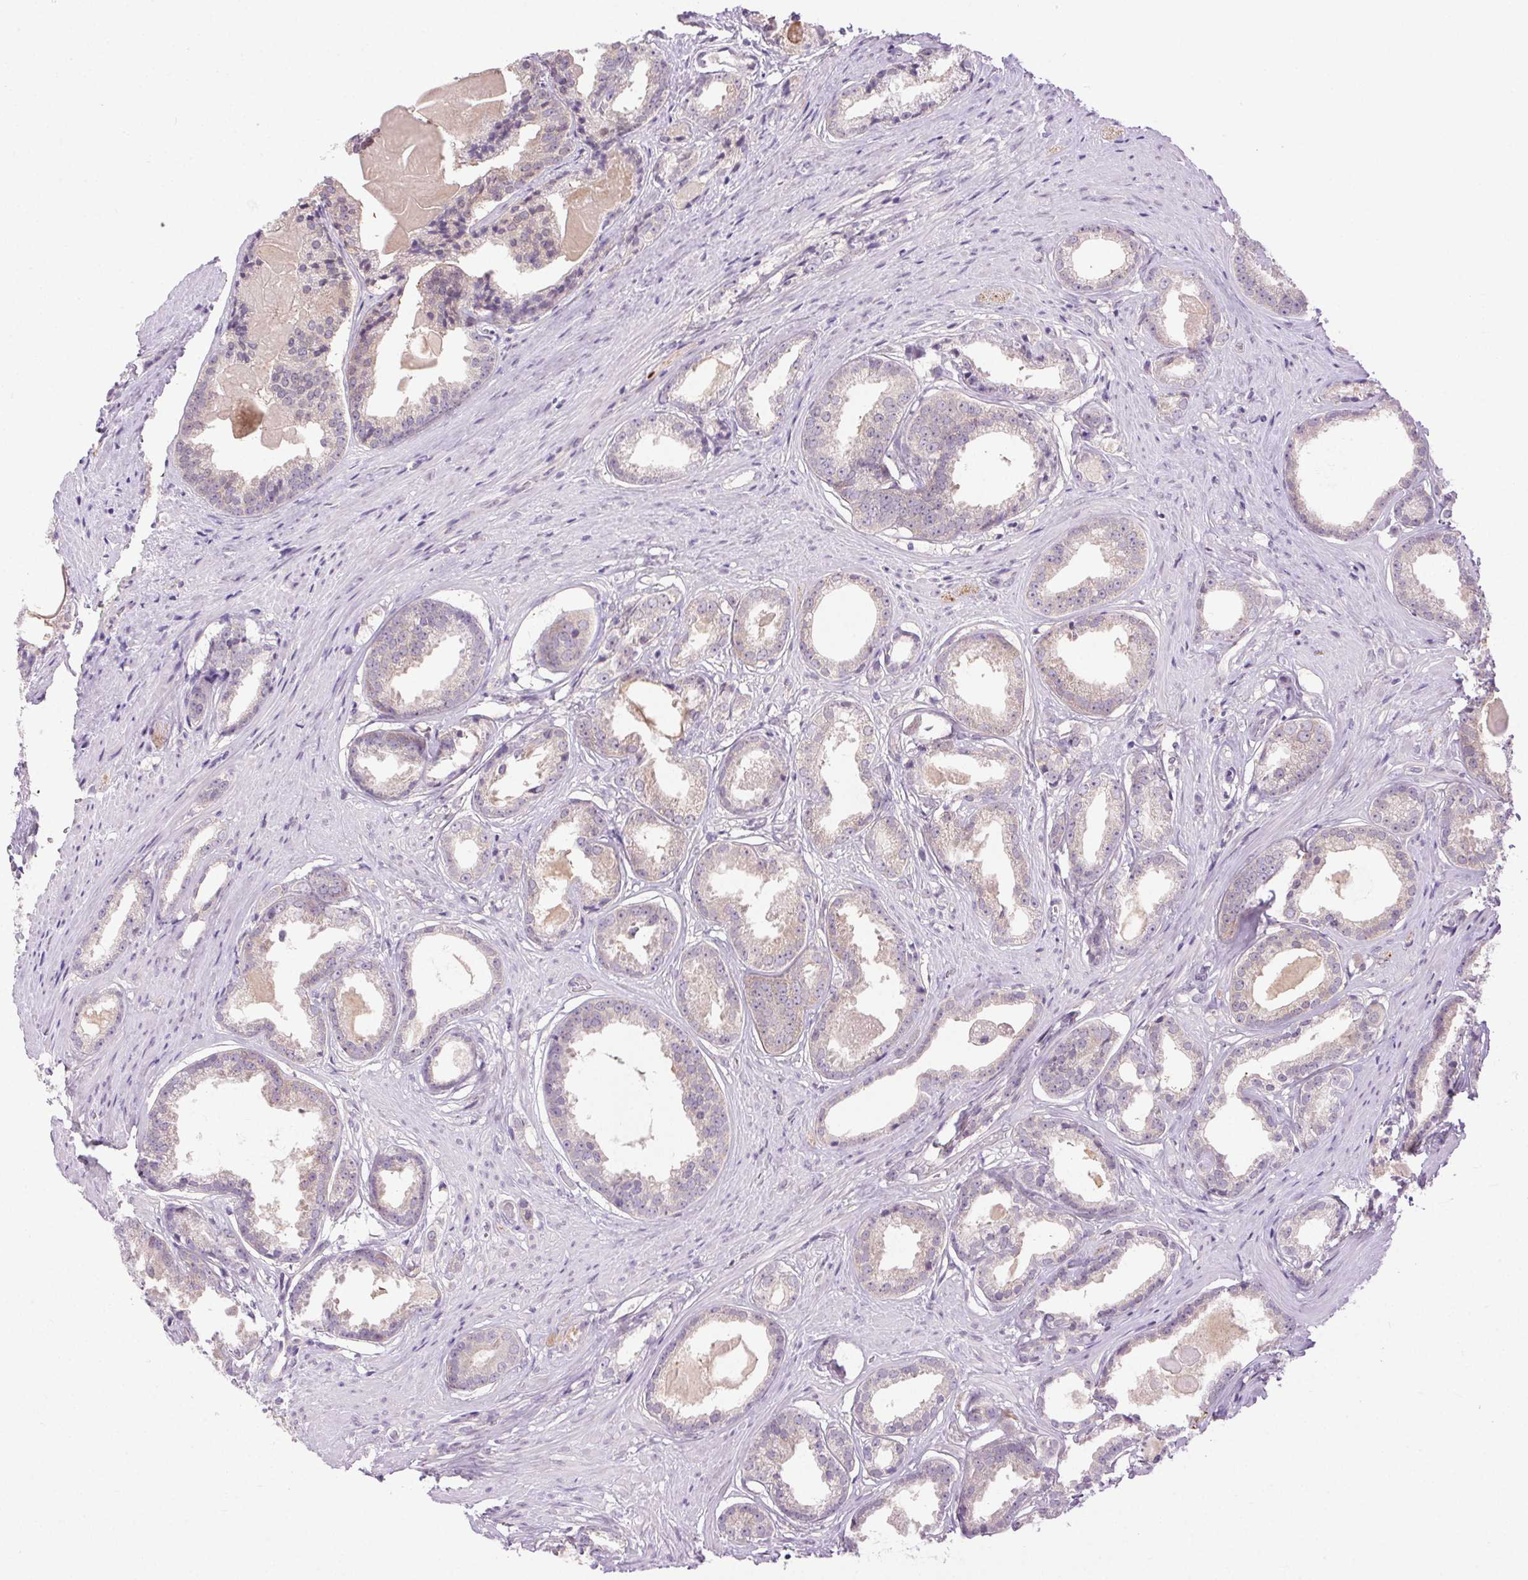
{"staining": {"intensity": "negative", "quantity": "none", "location": "none"}, "tissue": "prostate cancer", "cell_type": "Tumor cells", "image_type": "cancer", "snomed": [{"axis": "morphology", "description": "Adenocarcinoma, Low grade"}, {"axis": "topography", "description": "Prostate"}], "caption": "A high-resolution photomicrograph shows immunohistochemistry staining of prostate cancer, which demonstrates no significant positivity in tumor cells.", "gene": "SYT11", "patient": {"sex": "male", "age": 65}}